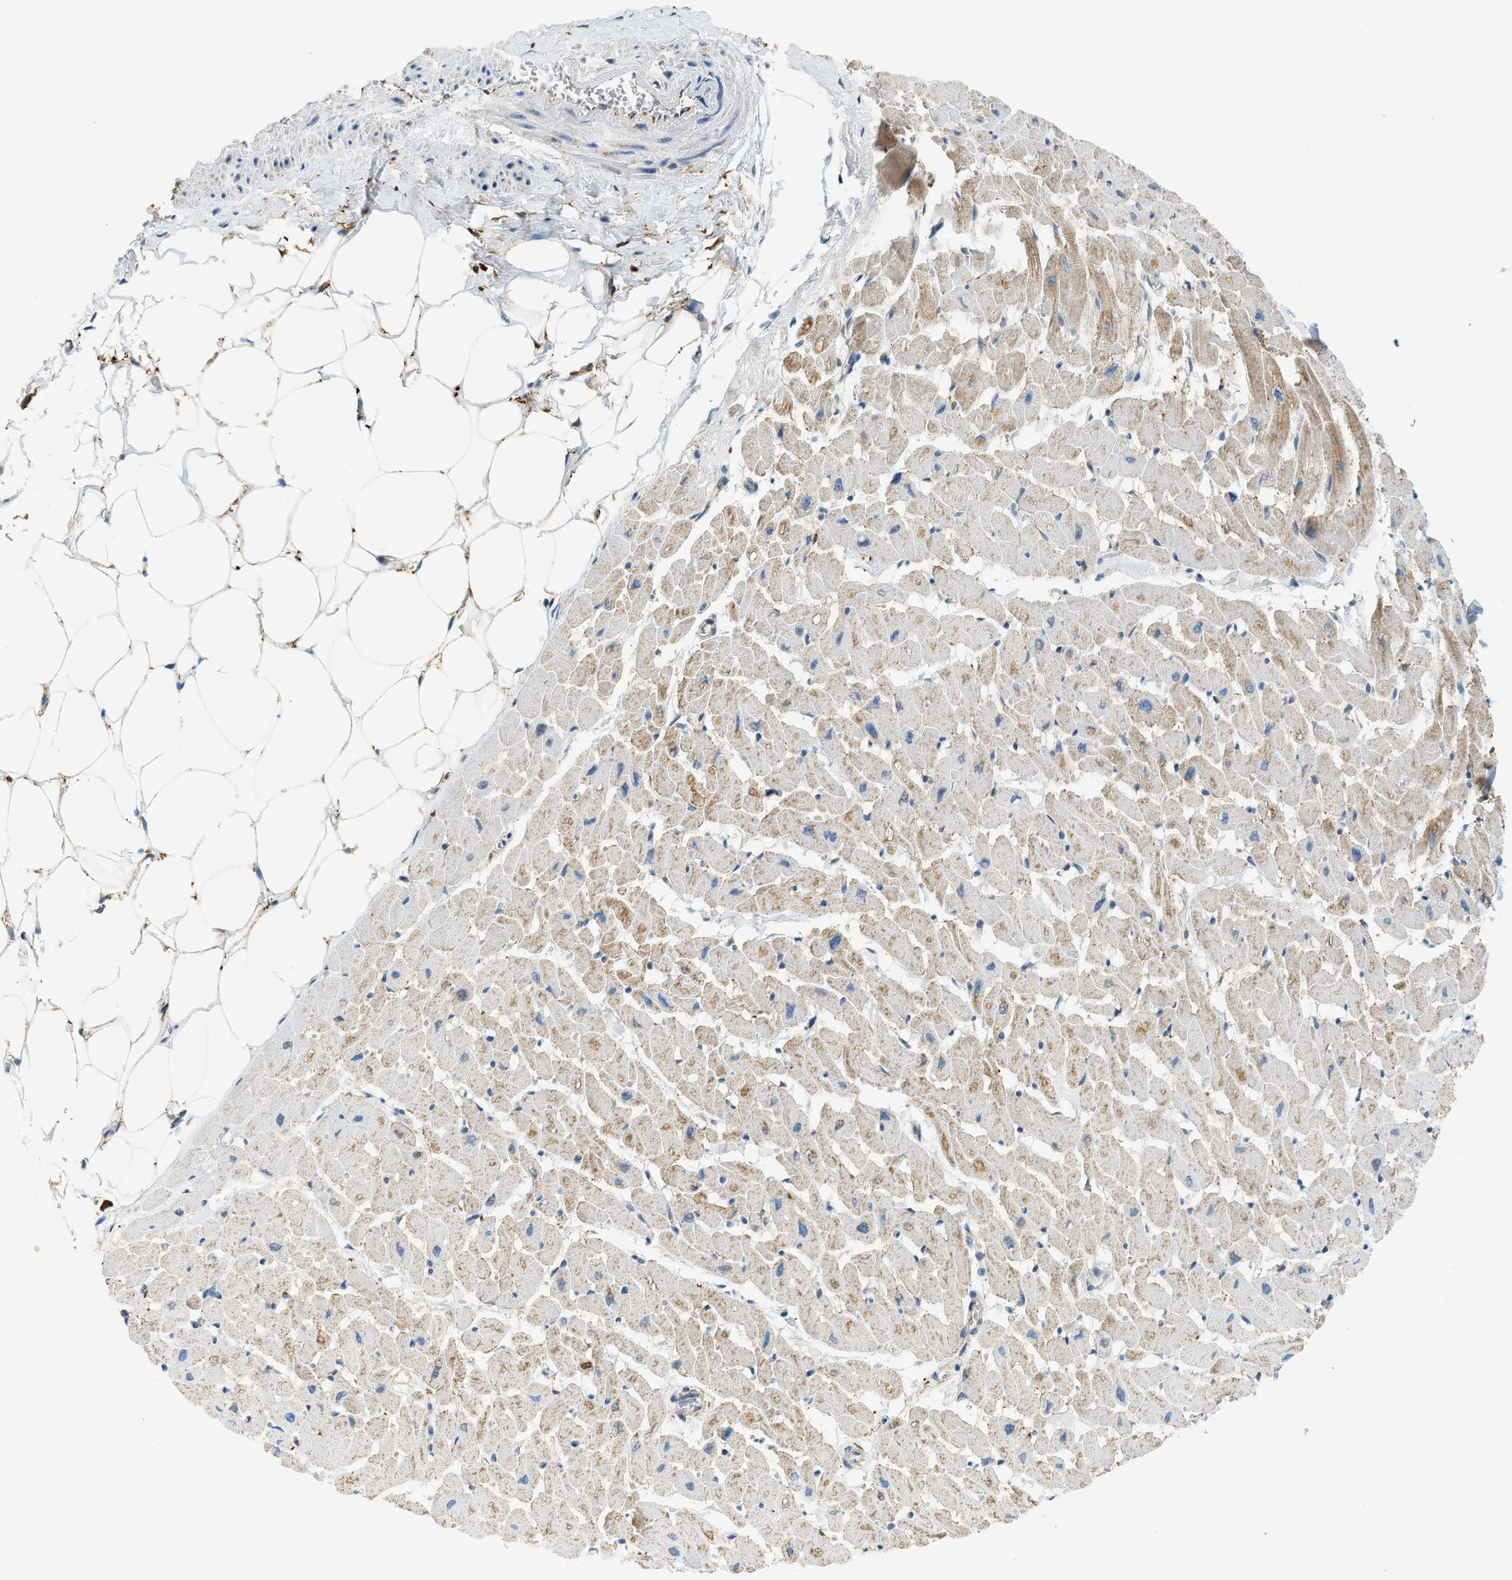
{"staining": {"intensity": "weak", "quantity": ">75%", "location": "cytoplasmic/membranous"}, "tissue": "heart muscle", "cell_type": "Cardiomyocytes", "image_type": "normal", "snomed": [{"axis": "morphology", "description": "Normal tissue, NOS"}, {"axis": "topography", "description": "Heart"}], "caption": "Immunohistochemistry image of unremarkable human heart muscle stained for a protein (brown), which reveals low levels of weak cytoplasmic/membranous expression in about >75% of cardiomyocytes.", "gene": "PIGG", "patient": {"sex": "female", "age": 19}}